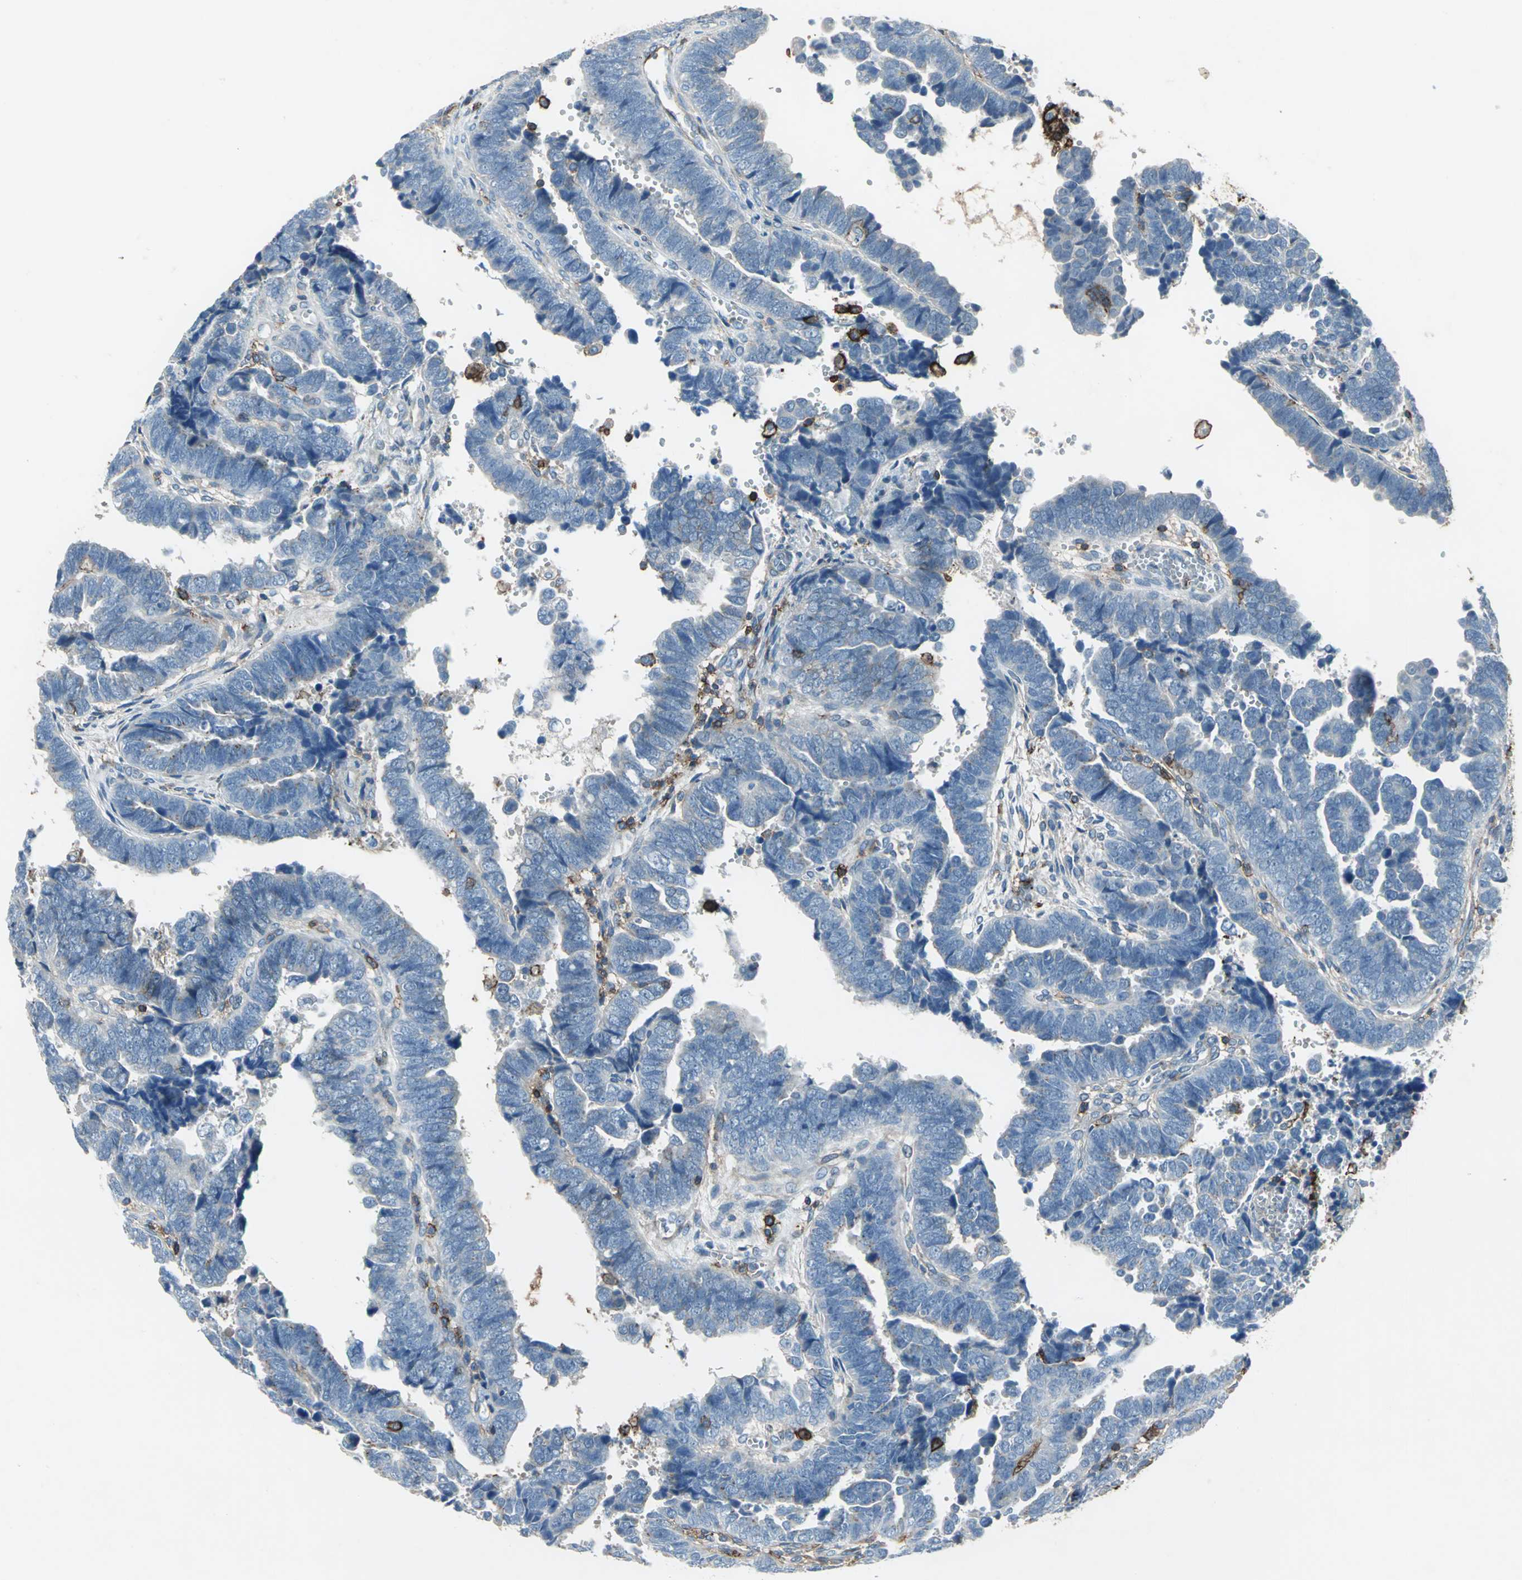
{"staining": {"intensity": "weak", "quantity": "25%-75%", "location": "cytoplasmic/membranous"}, "tissue": "endometrial cancer", "cell_type": "Tumor cells", "image_type": "cancer", "snomed": [{"axis": "morphology", "description": "Adenocarcinoma, NOS"}, {"axis": "topography", "description": "Endometrium"}], "caption": "Endometrial cancer stained with DAB IHC demonstrates low levels of weak cytoplasmic/membranous staining in about 25%-75% of tumor cells.", "gene": "CD44", "patient": {"sex": "female", "age": 75}}